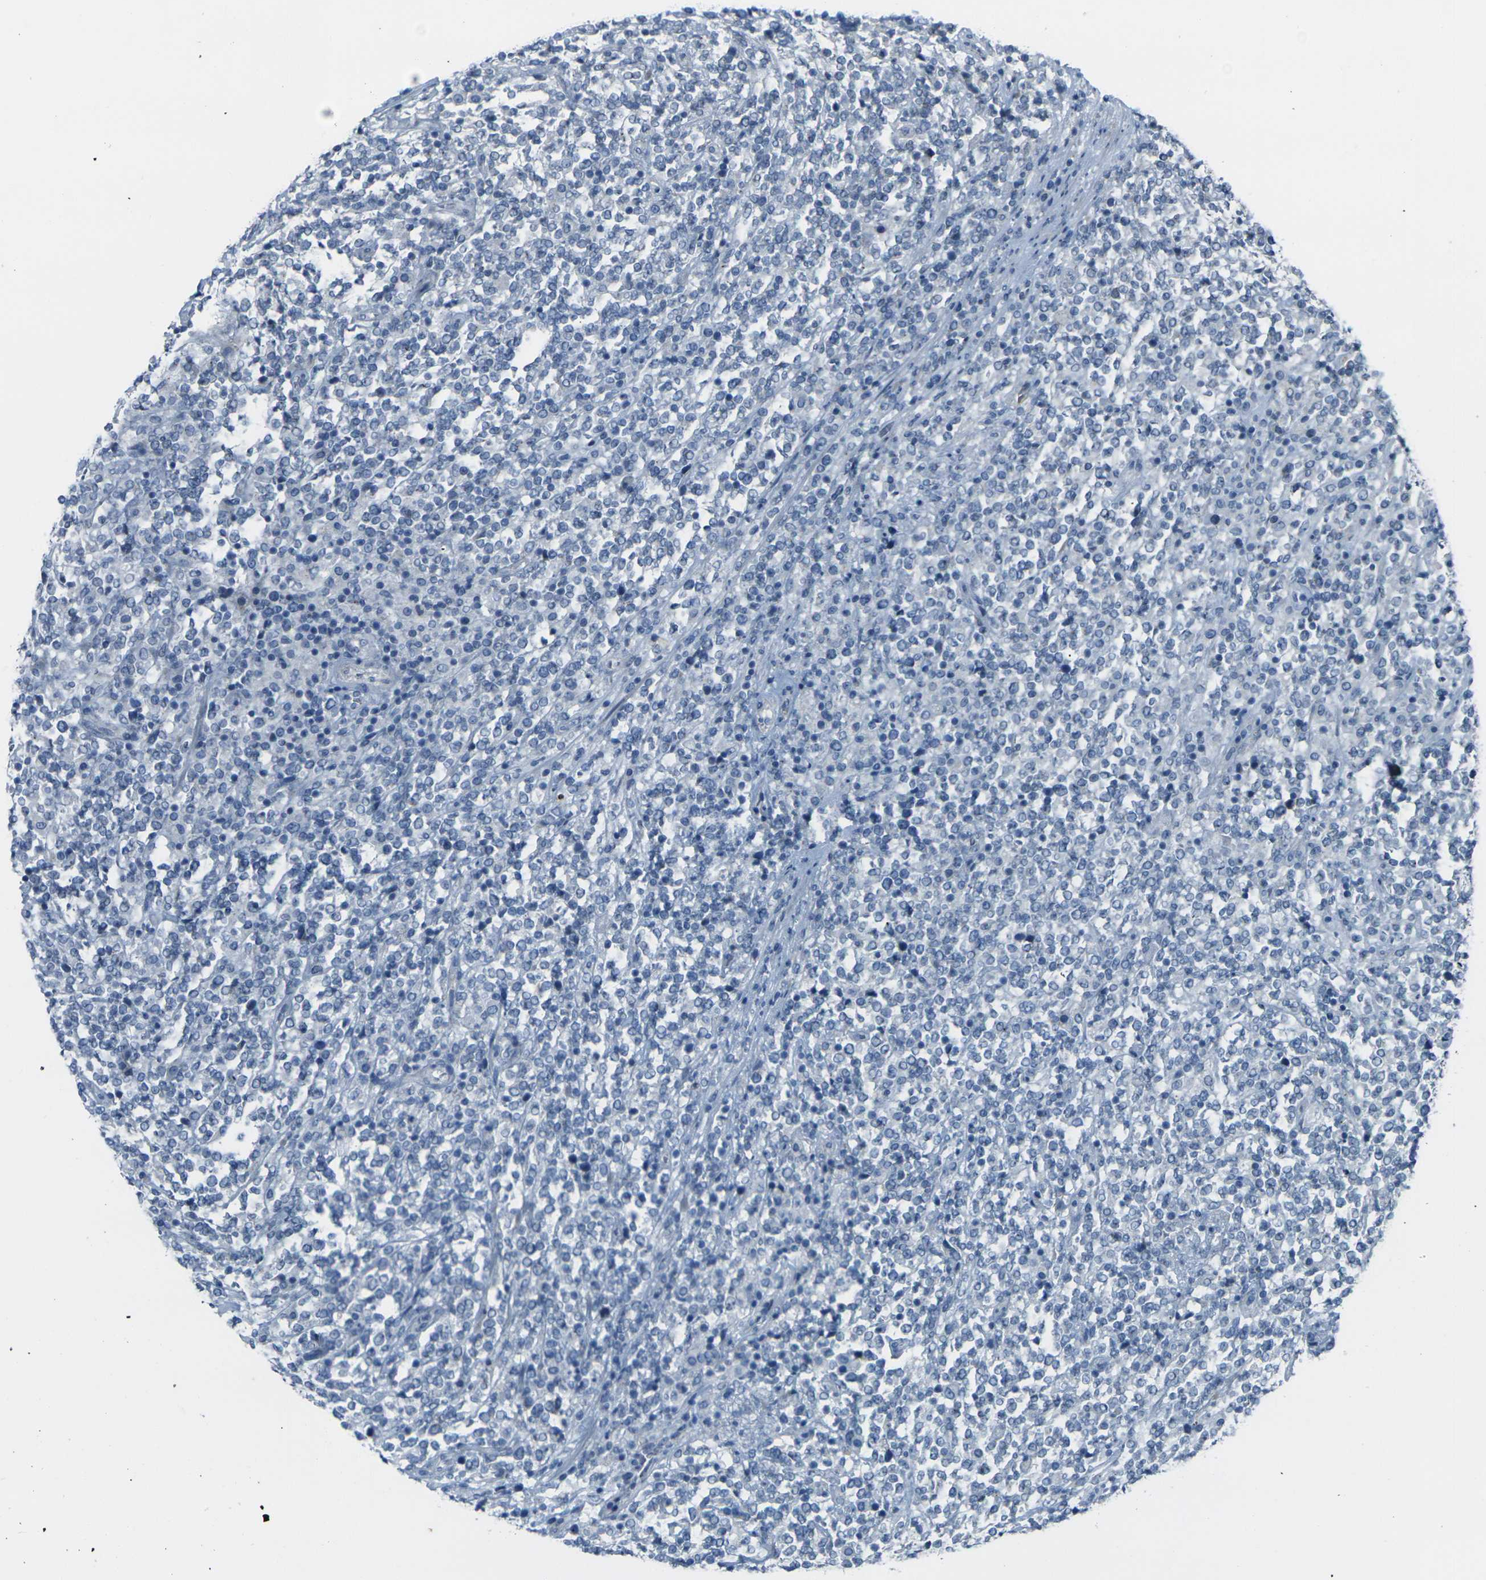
{"staining": {"intensity": "negative", "quantity": "none", "location": "none"}, "tissue": "lymphoma", "cell_type": "Tumor cells", "image_type": "cancer", "snomed": [{"axis": "morphology", "description": "Malignant lymphoma, non-Hodgkin's type, High grade"}, {"axis": "topography", "description": "Soft tissue"}], "caption": "Tumor cells show no significant protein positivity in lymphoma. Nuclei are stained in blue.", "gene": "ANKRD46", "patient": {"sex": "male", "age": 18}}